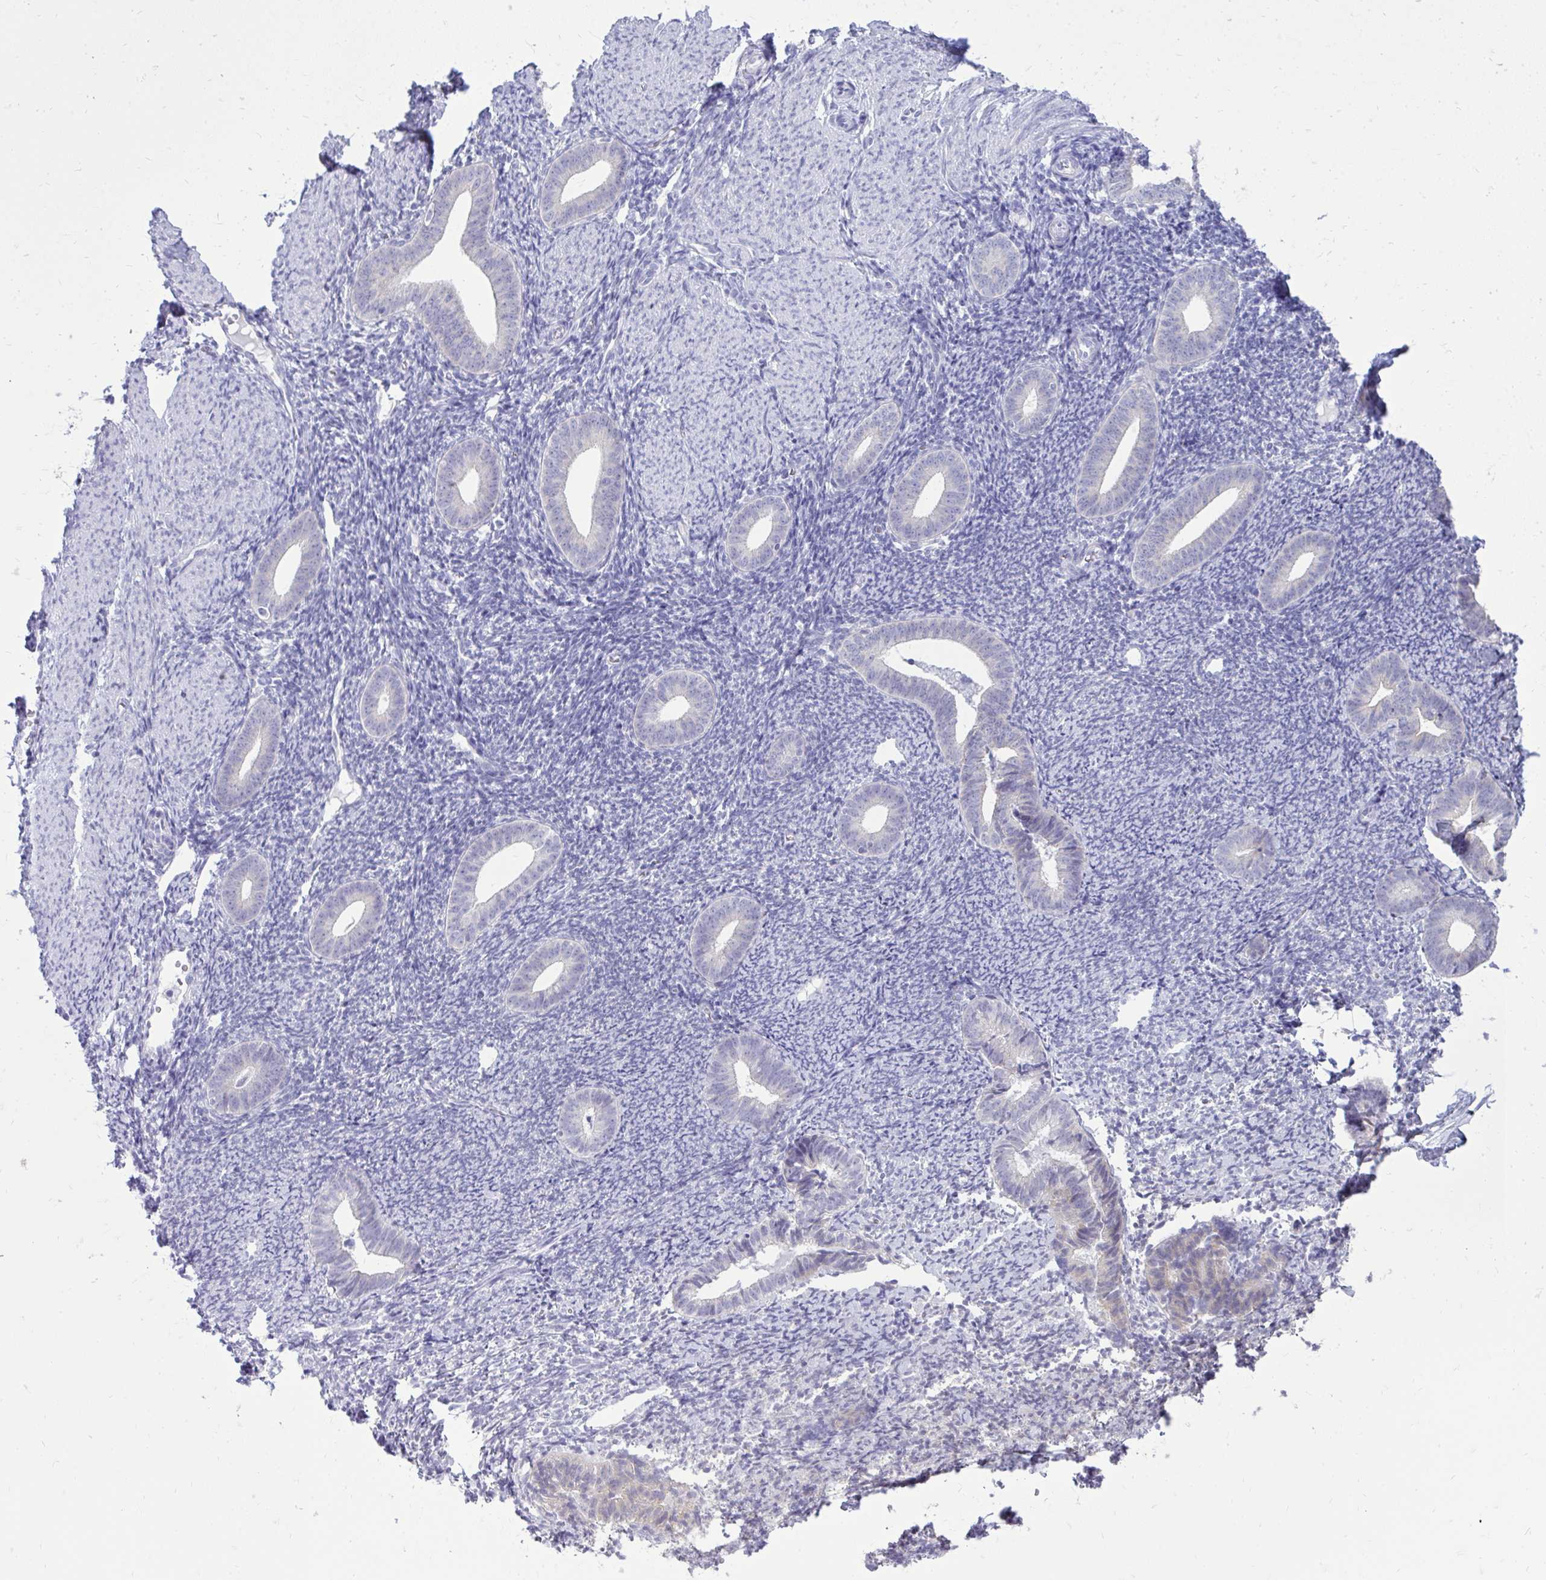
{"staining": {"intensity": "weak", "quantity": "<25%", "location": "cytoplasmic/membranous"}, "tissue": "endometrium", "cell_type": "Cells in endometrial stroma", "image_type": "normal", "snomed": [{"axis": "morphology", "description": "Normal tissue, NOS"}, {"axis": "topography", "description": "Endometrium"}], "caption": "A photomicrograph of endometrium stained for a protein shows no brown staining in cells in endometrial stroma. (DAB (3,3'-diaminobenzidine) IHC, high magnification).", "gene": "SPTBN2", "patient": {"sex": "female", "age": 39}}